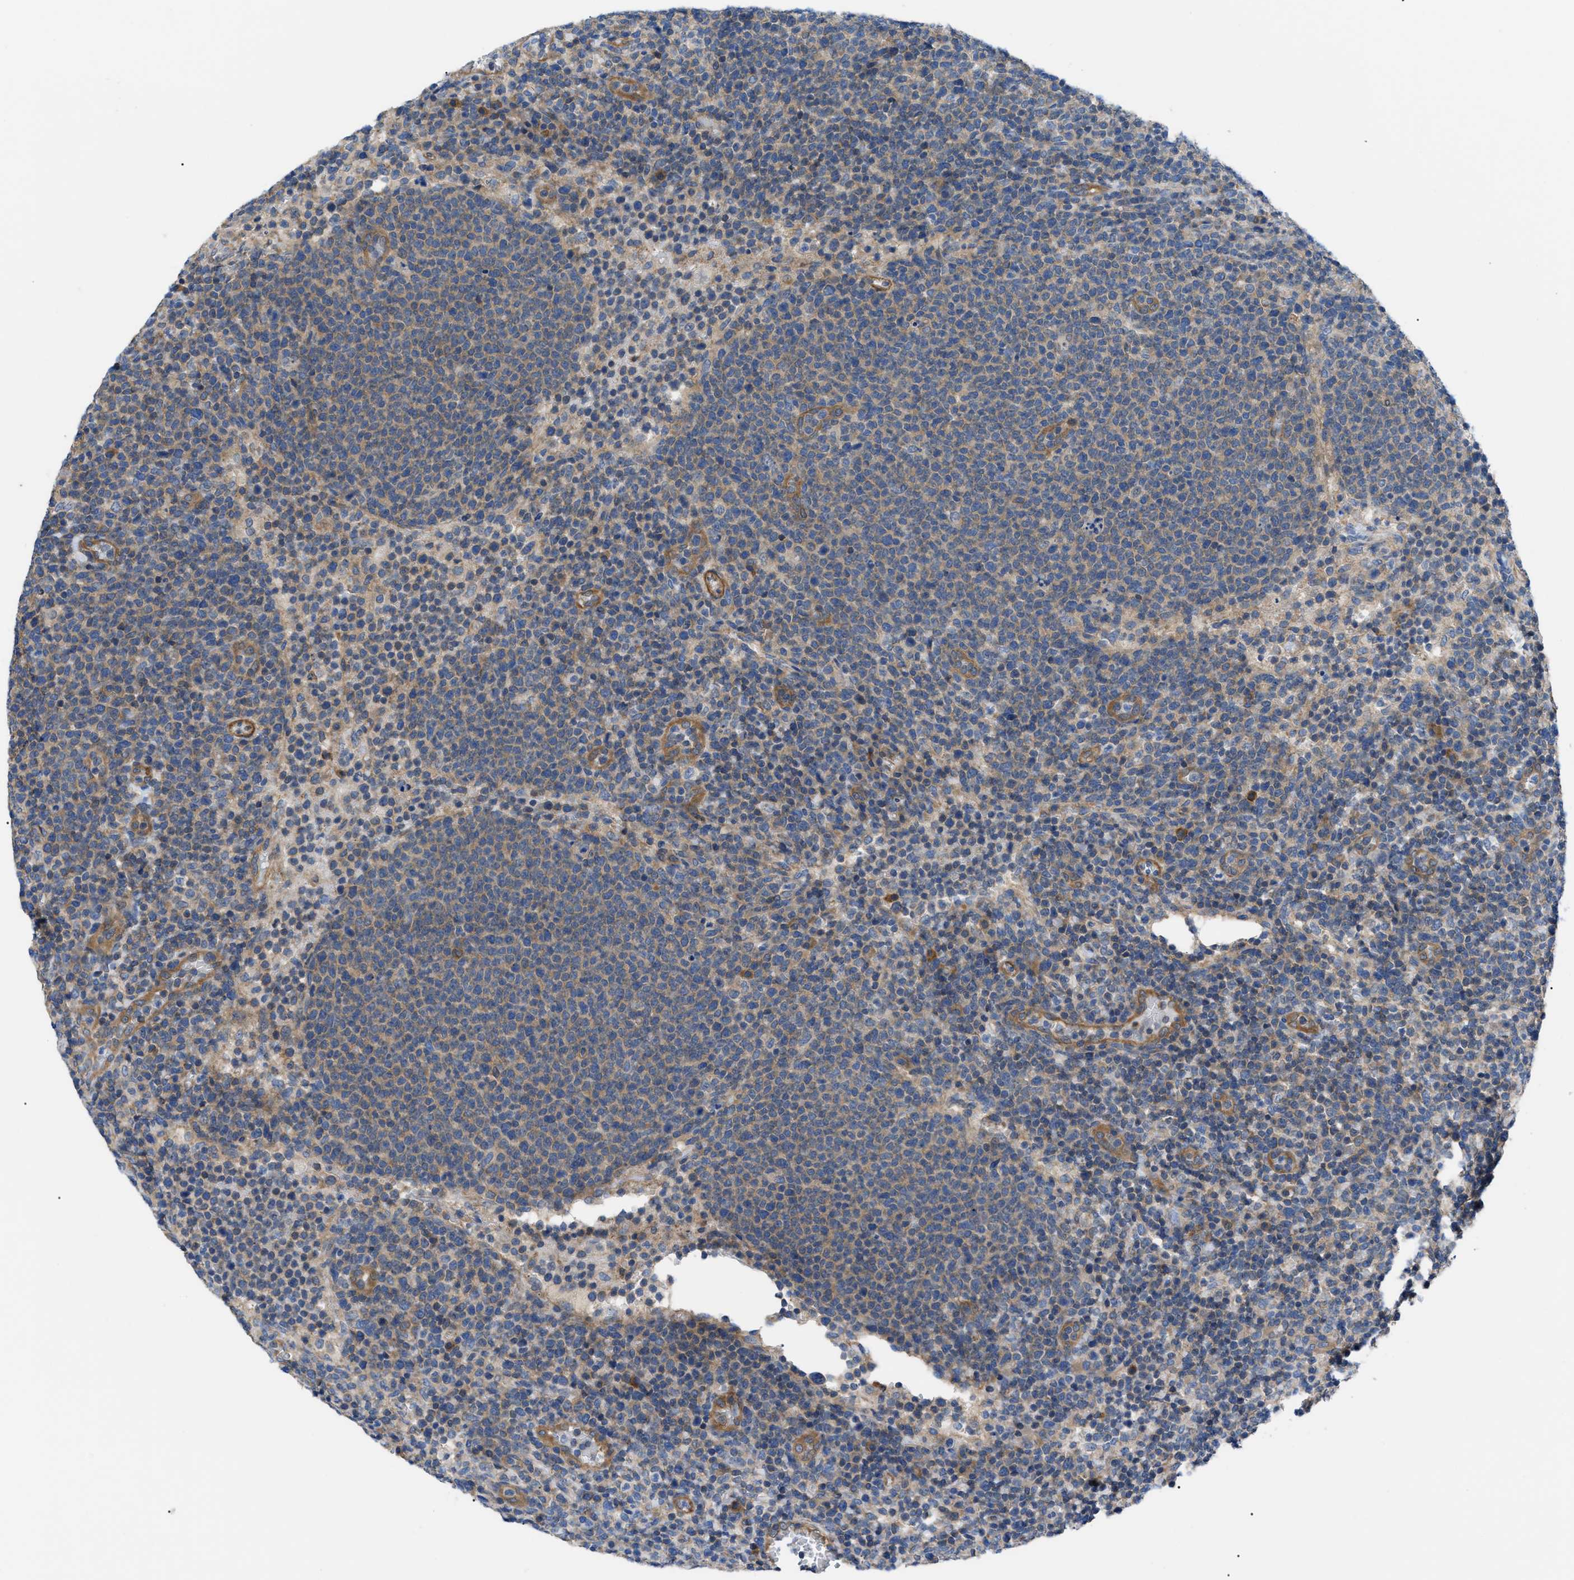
{"staining": {"intensity": "moderate", "quantity": "25%-75%", "location": "cytoplasmic/membranous"}, "tissue": "lymphoma", "cell_type": "Tumor cells", "image_type": "cancer", "snomed": [{"axis": "morphology", "description": "Malignant lymphoma, non-Hodgkin's type, High grade"}, {"axis": "topography", "description": "Lymph node"}], "caption": "Protein expression by immunohistochemistry (IHC) demonstrates moderate cytoplasmic/membranous staining in approximately 25%-75% of tumor cells in malignant lymphoma, non-Hodgkin's type (high-grade).", "gene": "HSPB8", "patient": {"sex": "male", "age": 61}}